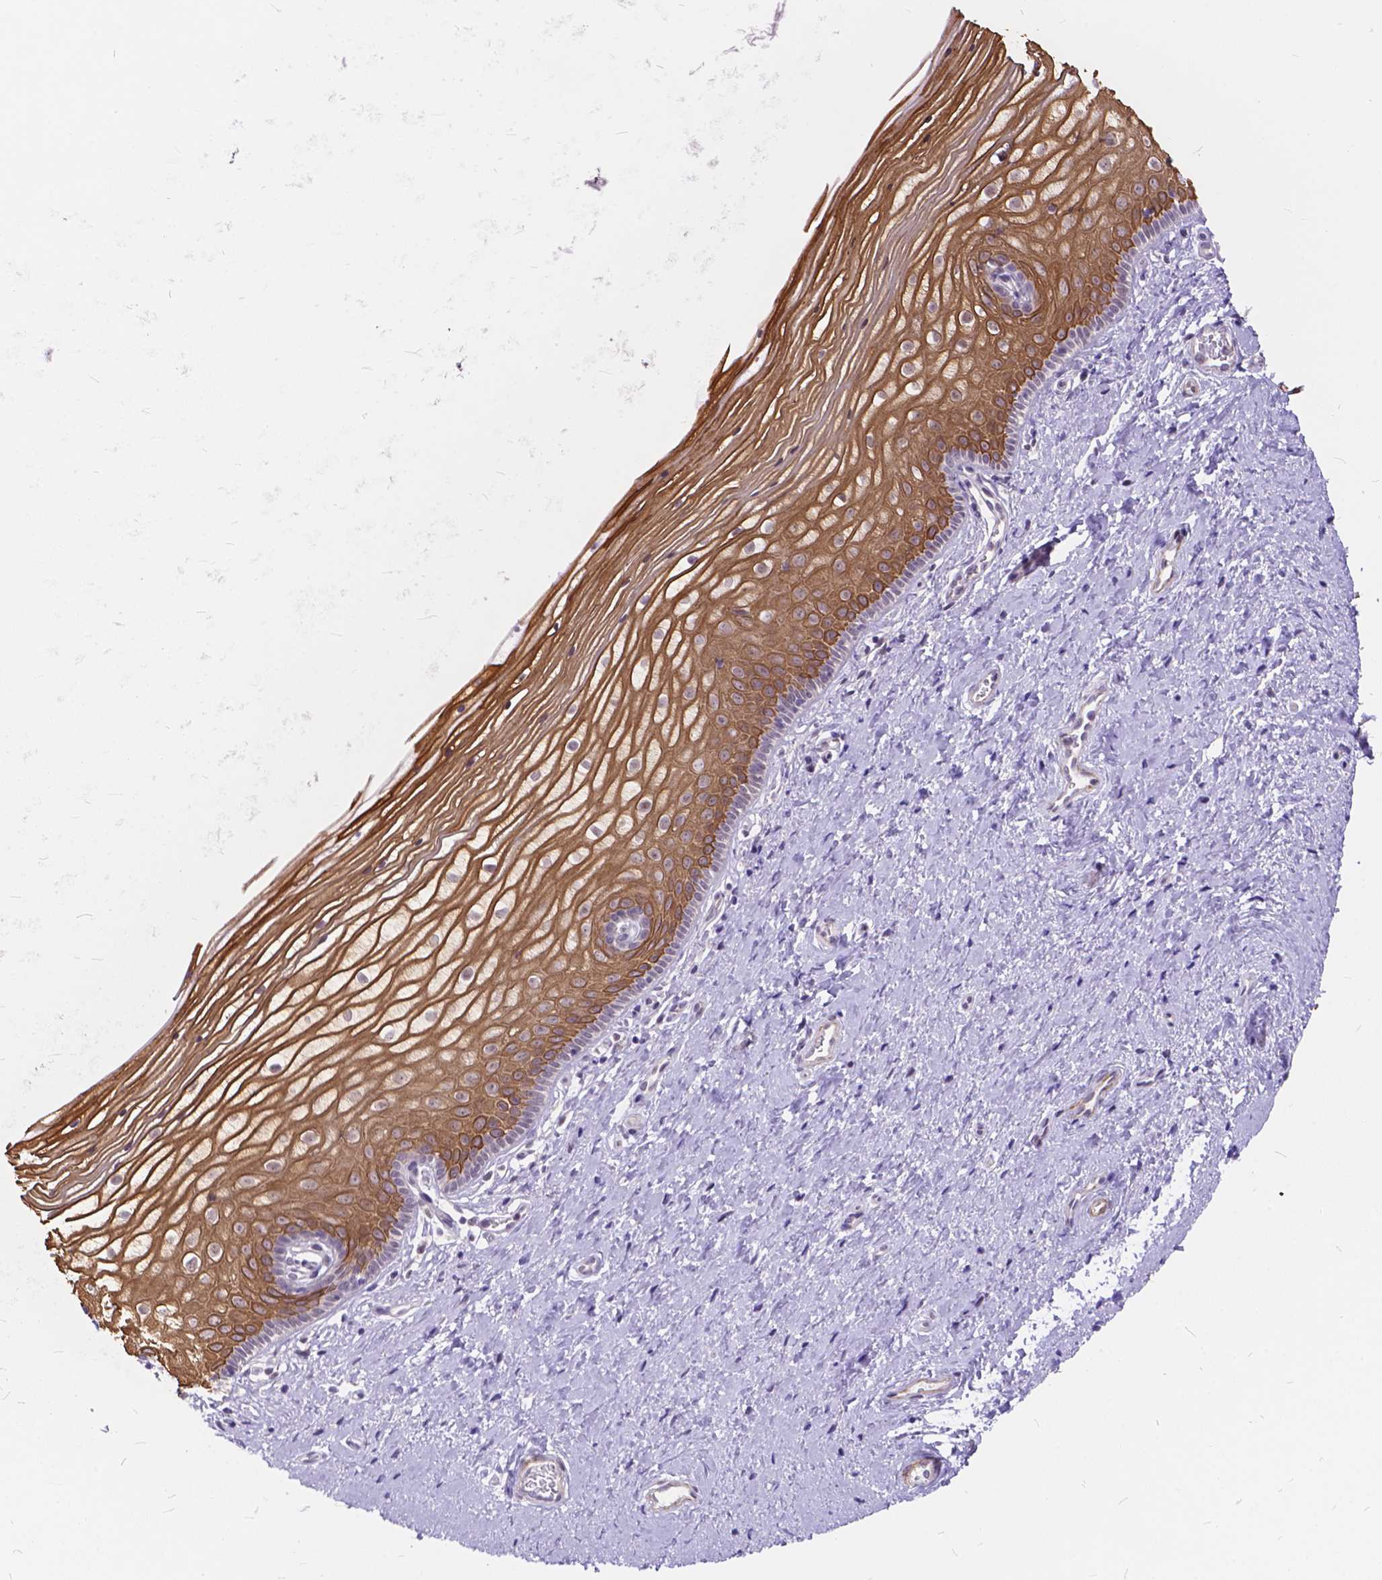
{"staining": {"intensity": "moderate", "quantity": ">75%", "location": "cytoplasmic/membranous"}, "tissue": "vagina", "cell_type": "Squamous epithelial cells", "image_type": "normal", "snomed": [{"axis": "morphology", "description": "Normal tissue, NOS"}, {"axis": "topography", "description": "Vagina"}], "caption": "A high-resolution micrograph shows IHC staining of normal vagina, which displays moderate cytoplasmic/membranous expression in about >75% of squamous epithelial cells. (brown staining indicates protein expression, while blue staining denotes nuclei).", "gene": "MAN2C1", "patient": {"sex": "female", "age": 39}}